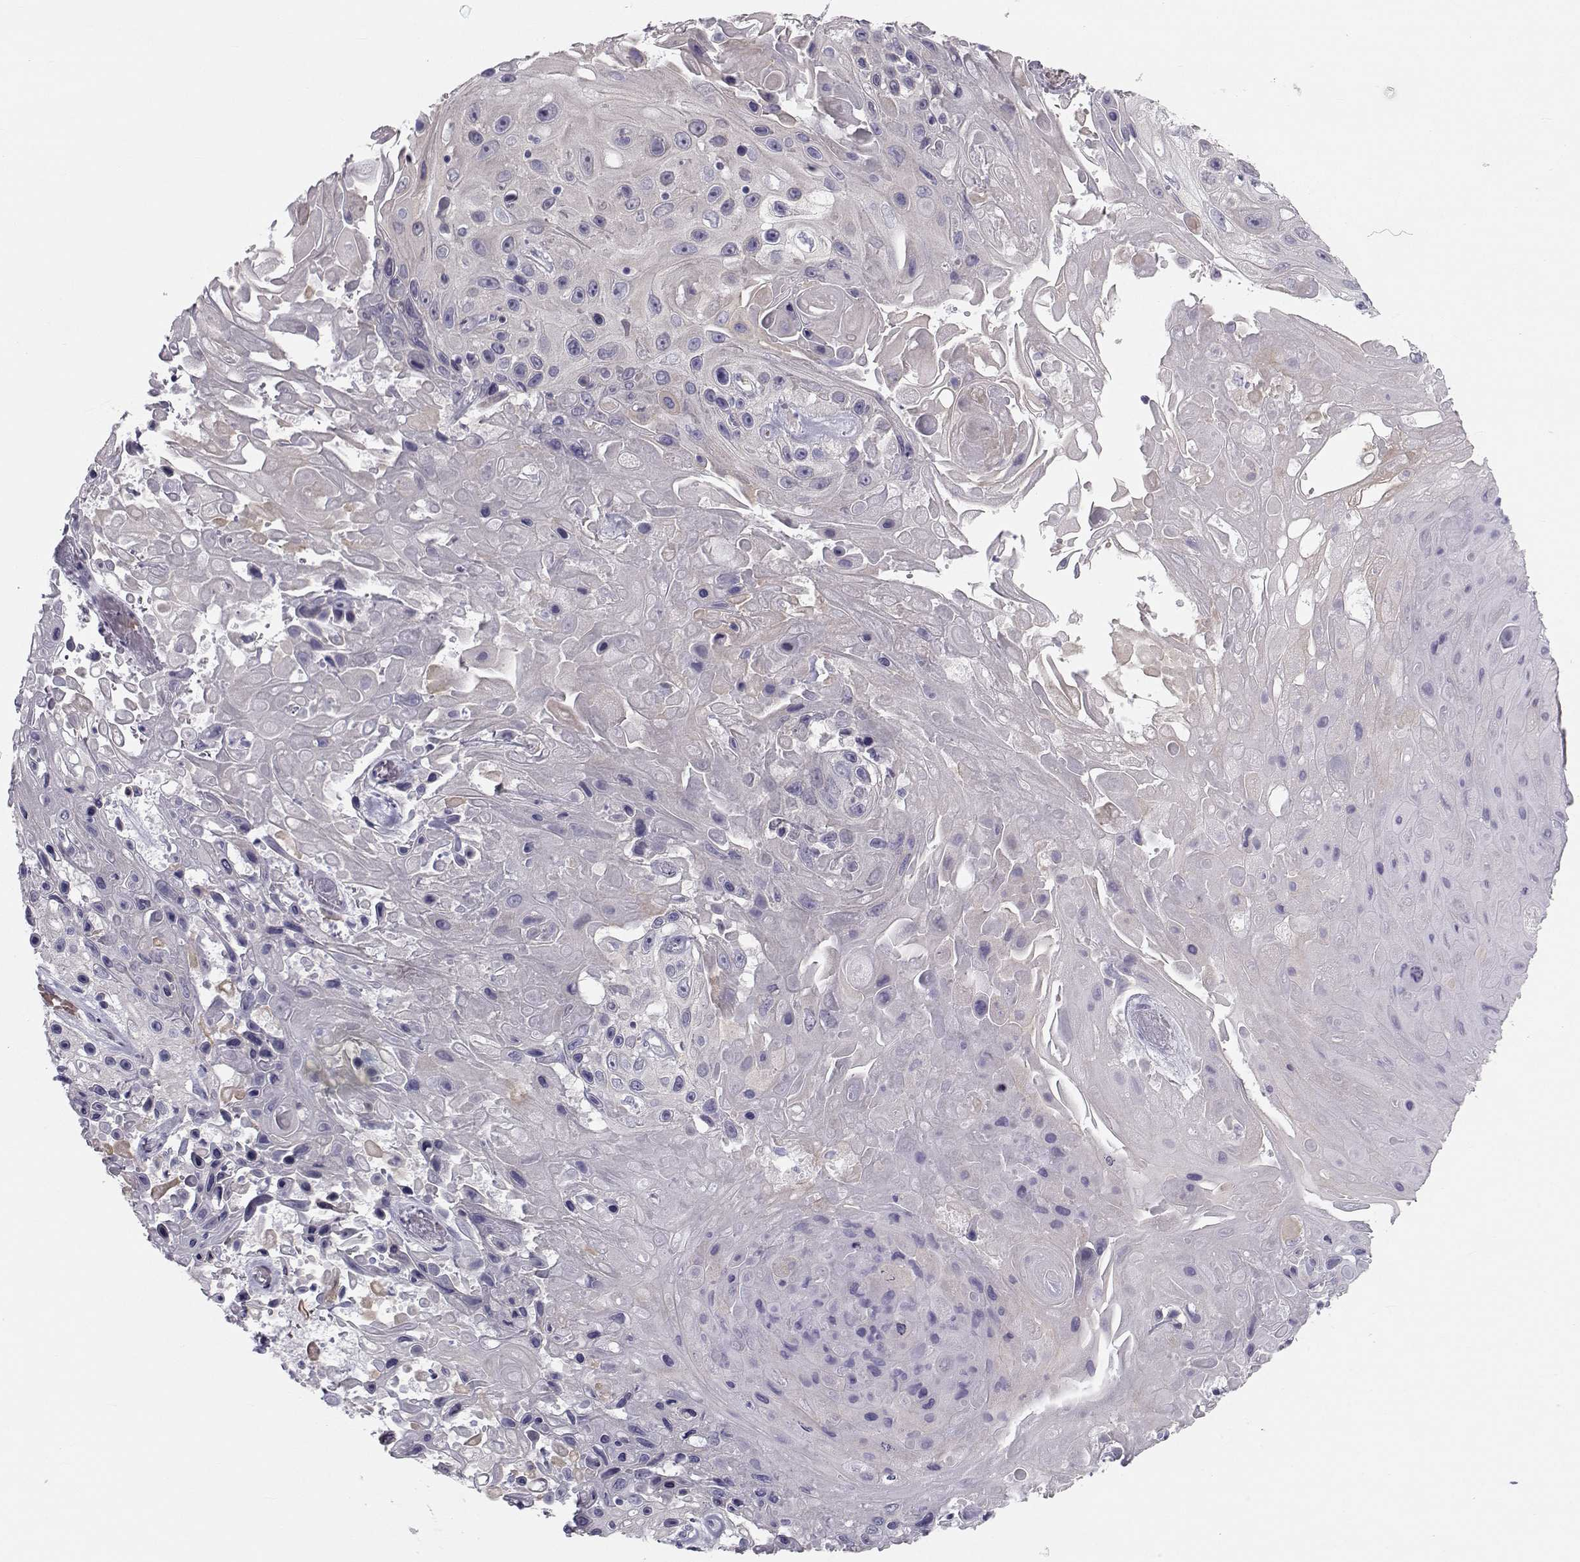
{"staining": {"intensity": "negative", "quantity": "none", "location": "none"}, "tissue": "skin cancer", "cell_type": "Tumor cells", "image_type": "cancer", "snomed": [{"axis": "morphology", "description": "Squamous cell carcinoma, NOS"}, {"axis": "topography", "description": "Skin"}], "caption": "Immunohistochemistry micrograph of neoplastic tissue: human skin cancer (squamous cell carcinoma) stained with DAB (3,3'-diaminobenzidine) exhibits no significant protein expression in tumor cells.", "gene": "GARIN3", "patient": {"sex": "male", "age": 82}}